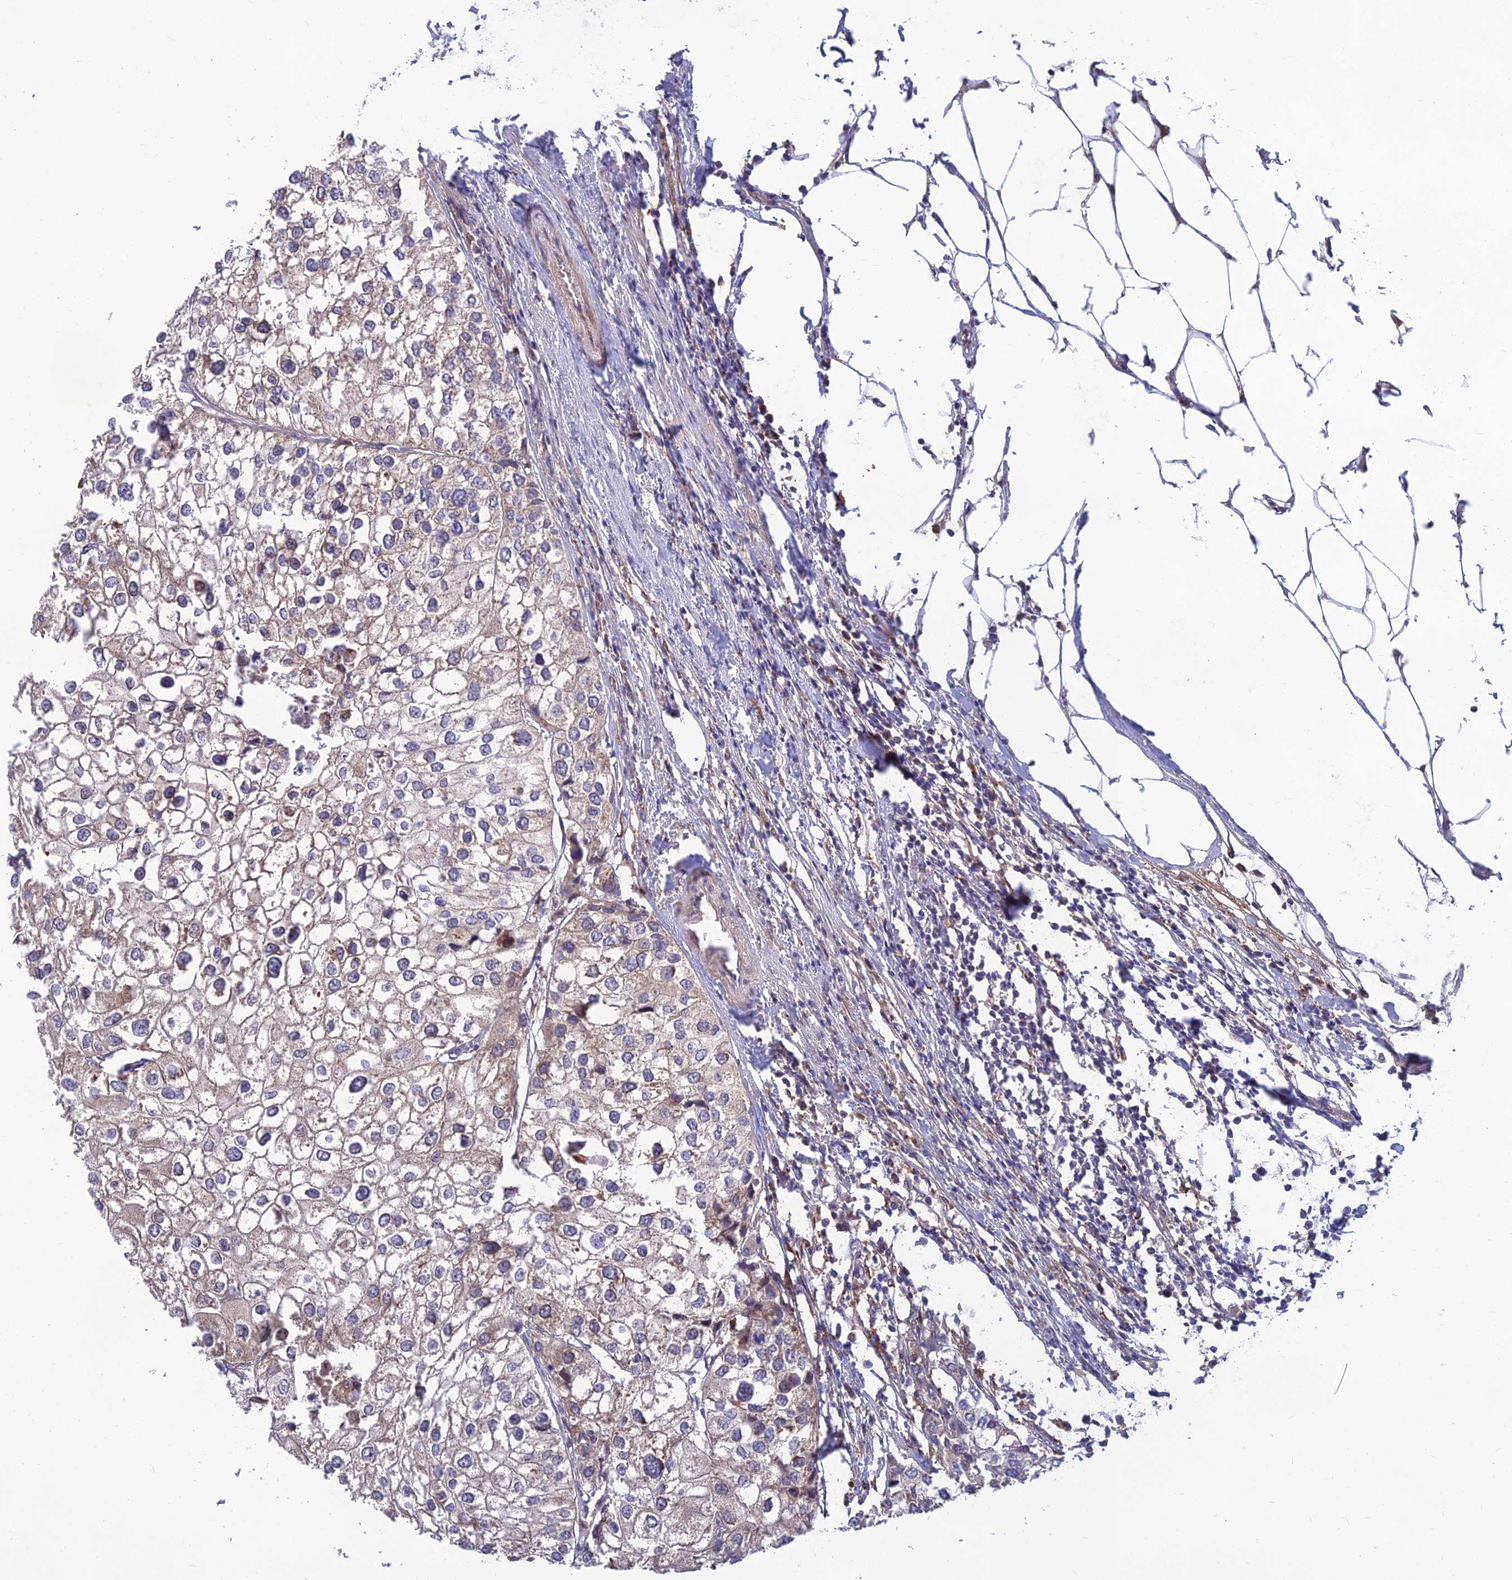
{"staining": {"intensity": "weak", "quantity": "25%-75%", "location": "cytoplasmic/membranous"}, "tissue": "urothelial cancer", "cell_type": "Tumor cells", "image_type": "cancer", "snomed": [{"axis": "morphology", "description": "Urothelial carcinoma, High grade"}, {"axis": "topography", "description": "Urinary bladder"}], "caption": "Immunohistochemical staining of human high-grade urothelial carcinoma displays low levels of weak cytoplasmic/membranous protein expression in approximately 25%-75% of tumor cells.", "gene": "FAM151B", "patient": {"sex": "male", "age": 64}}